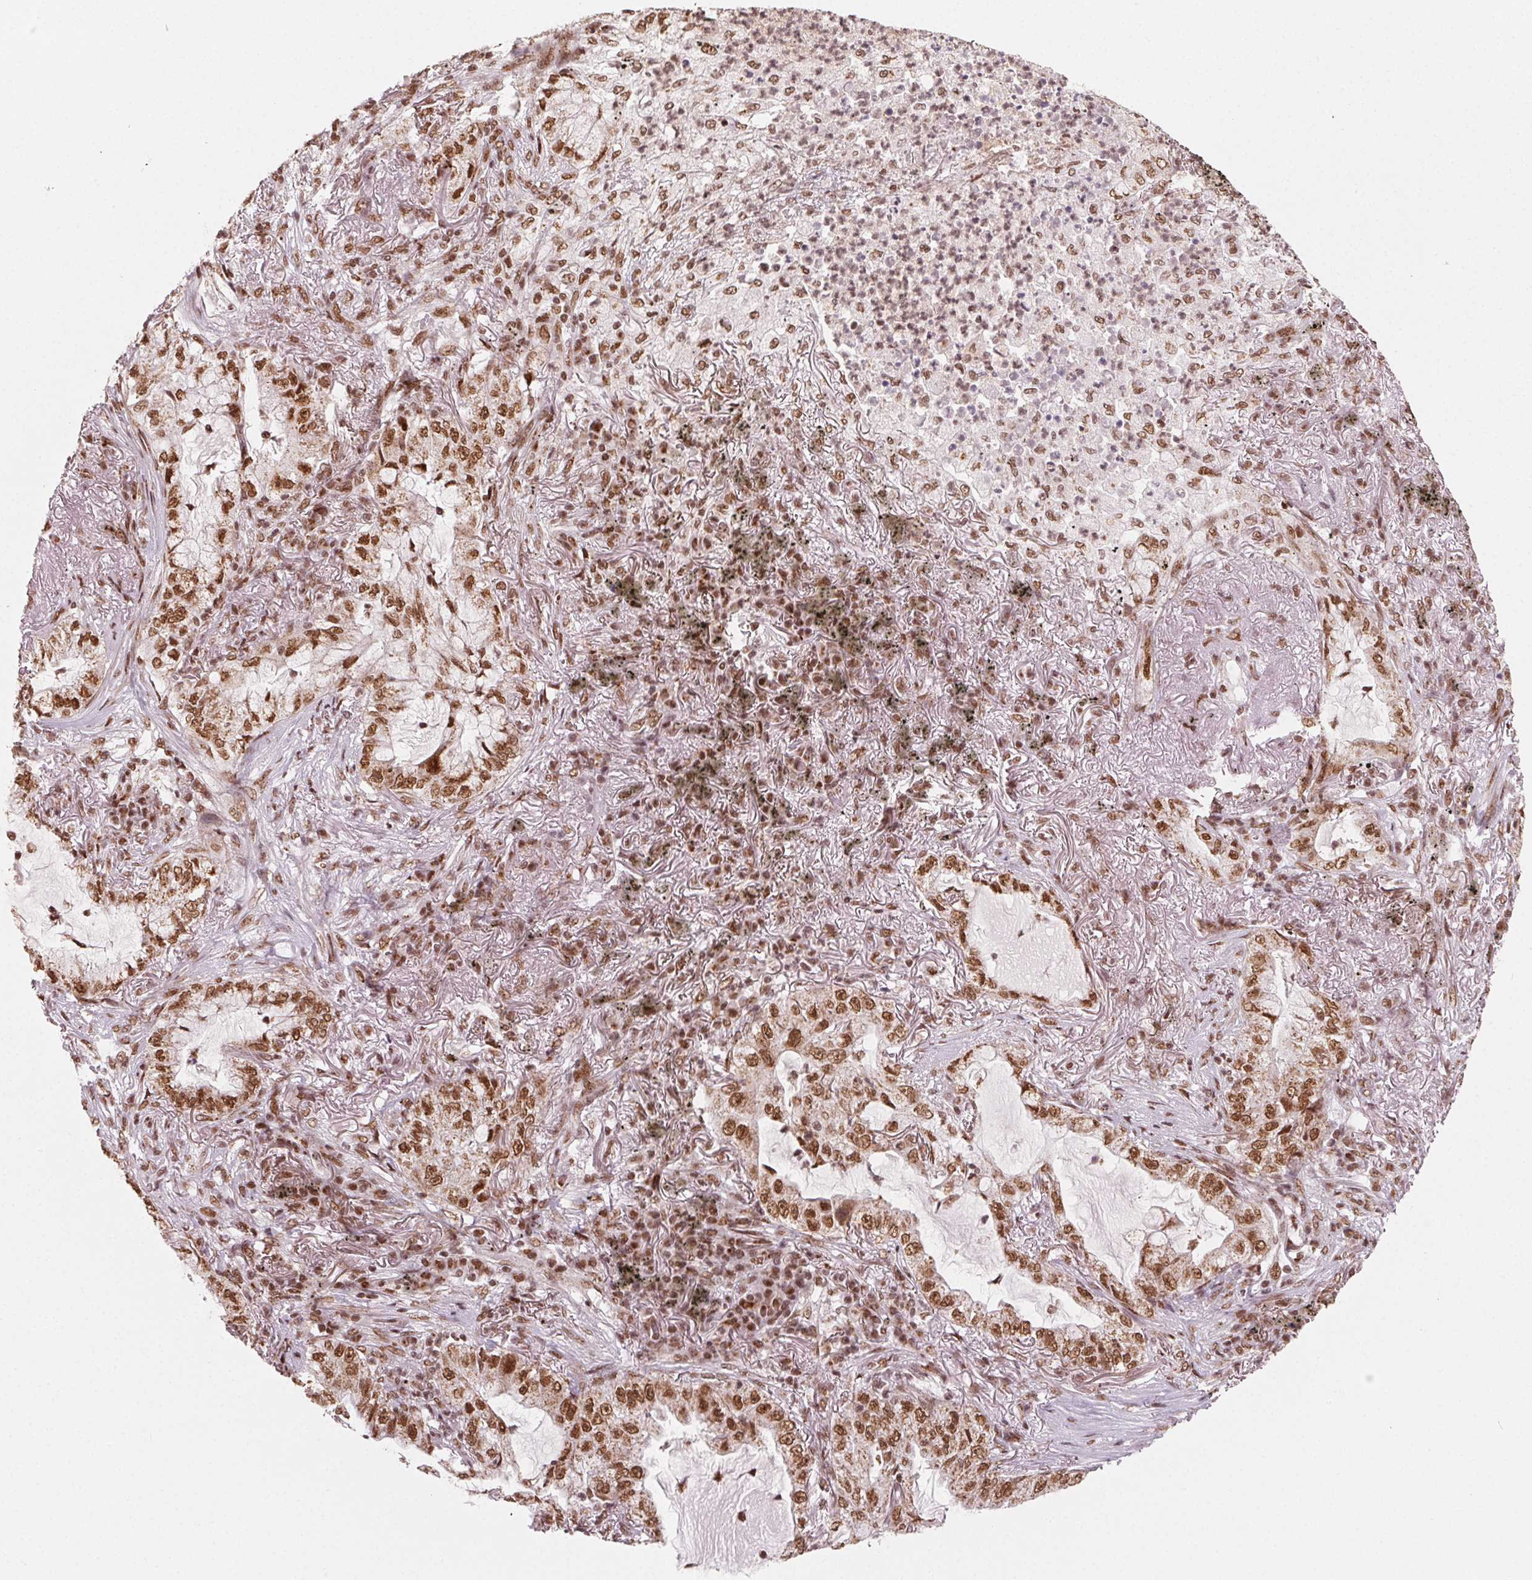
{"staining": {"intensity": "moderate", "quantity": ">75%", "location": "nuclear"}, "tissue": "lung cancer", "cell_type": "Tumor cells", "image_type": "cancer", "snomed": [{"axis": "morphology", "description": "Adenocarcinoma, NOS"}, {"axis": "topography", "description": "Lung"}], "caption": "Brown immunohistochemical staining in human adenocarcinoma (lung) shows moderate nuclear staining in approximately >75% of tumor cells.", "gene": "TOPORS", "patient": {"sex": "female", "age": 73}}